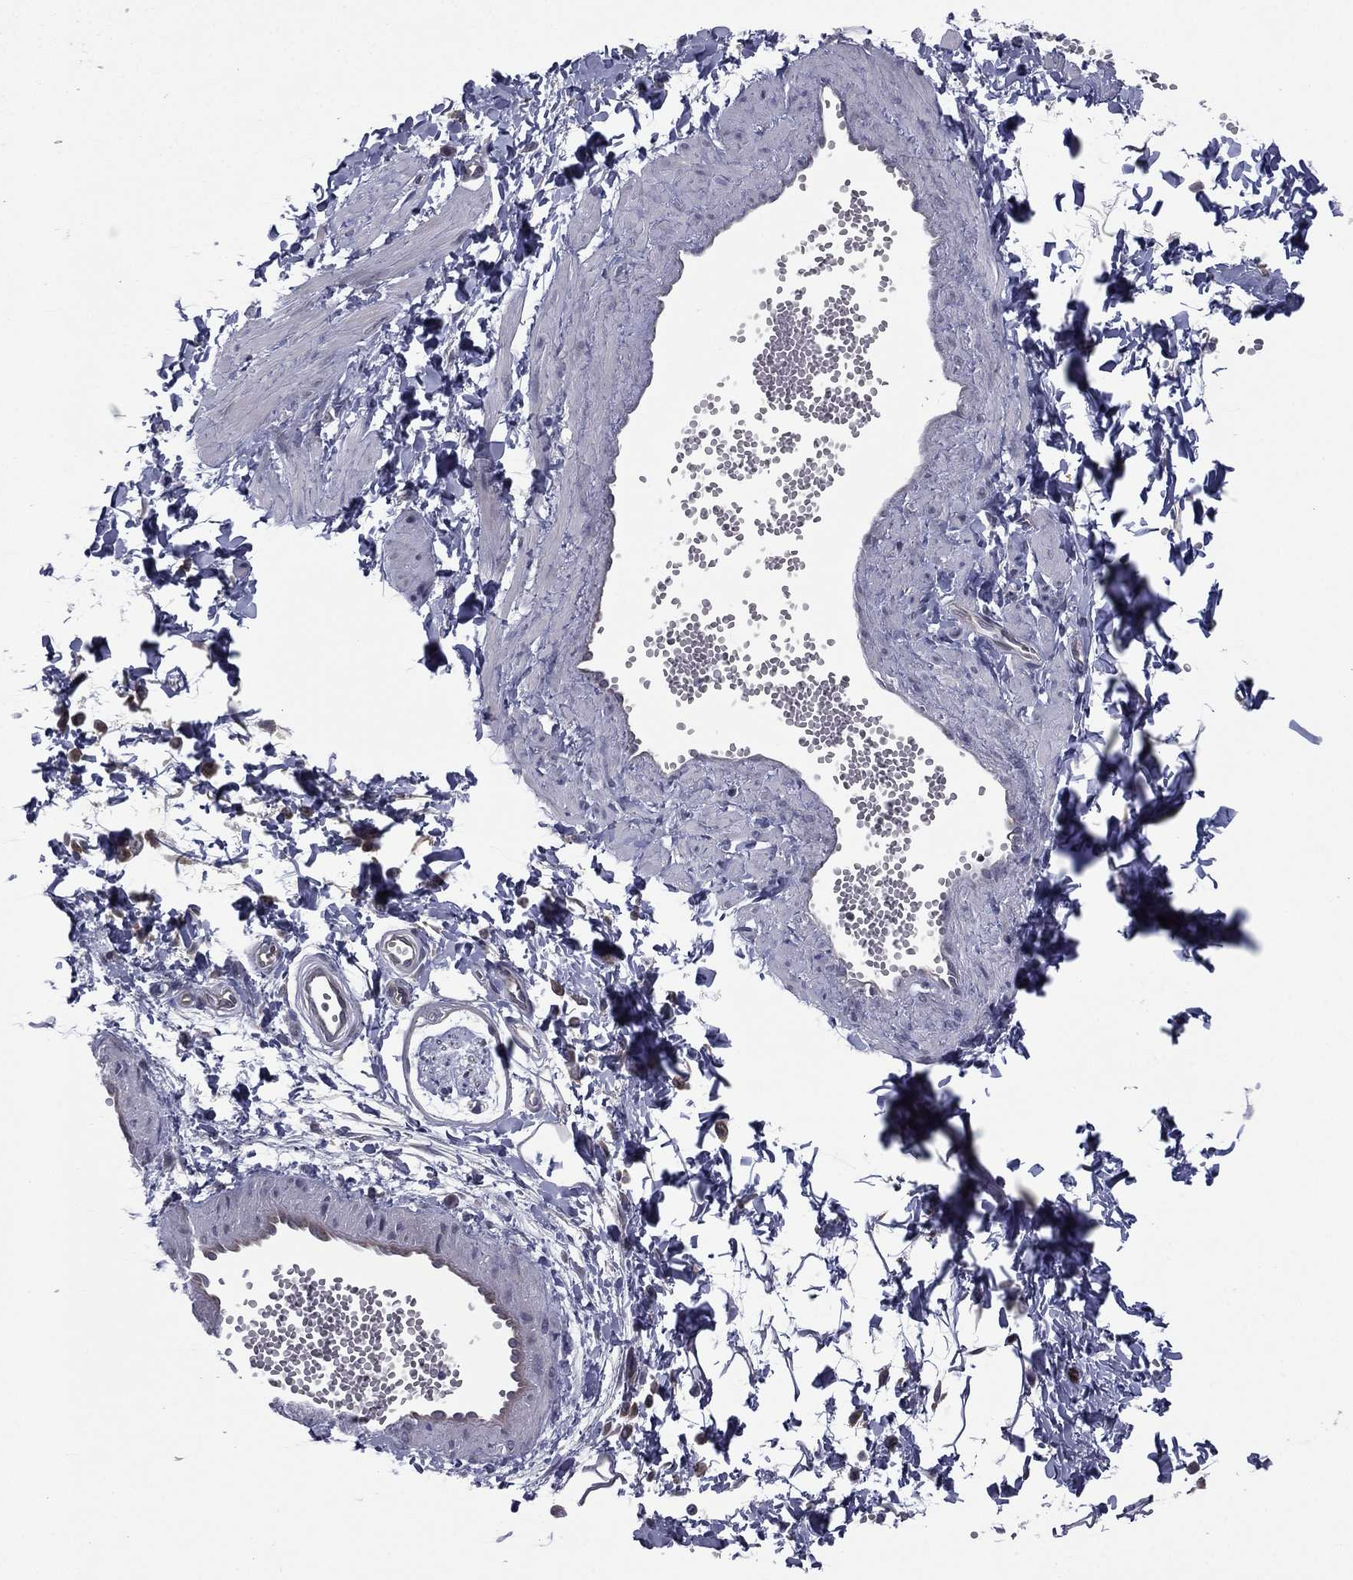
{"staining": {"intensity": "negative", "quantity": "none", "location": "none"}, "tissue": "adipose tissue", "cell_type": "Adipocytes", "image_type": "normal", "snomed": [{"axis": "morphology", "description": "Normal tissue, NOS"}, {"axis": "topography", "description": "Smooth muscle"}, {"axis": "topography", "description": "Peripheral nerve tissue"}], "caption": "An IHC image of unremarkable adipose tissue is shown. There is no staining in adipocytes of adipose tissue. (Immunohistochemistry (ihc), brightfield microscopy, high magnification).", "gene": "ACTRT2", "patient": {"sex": "male", "age": 22}}